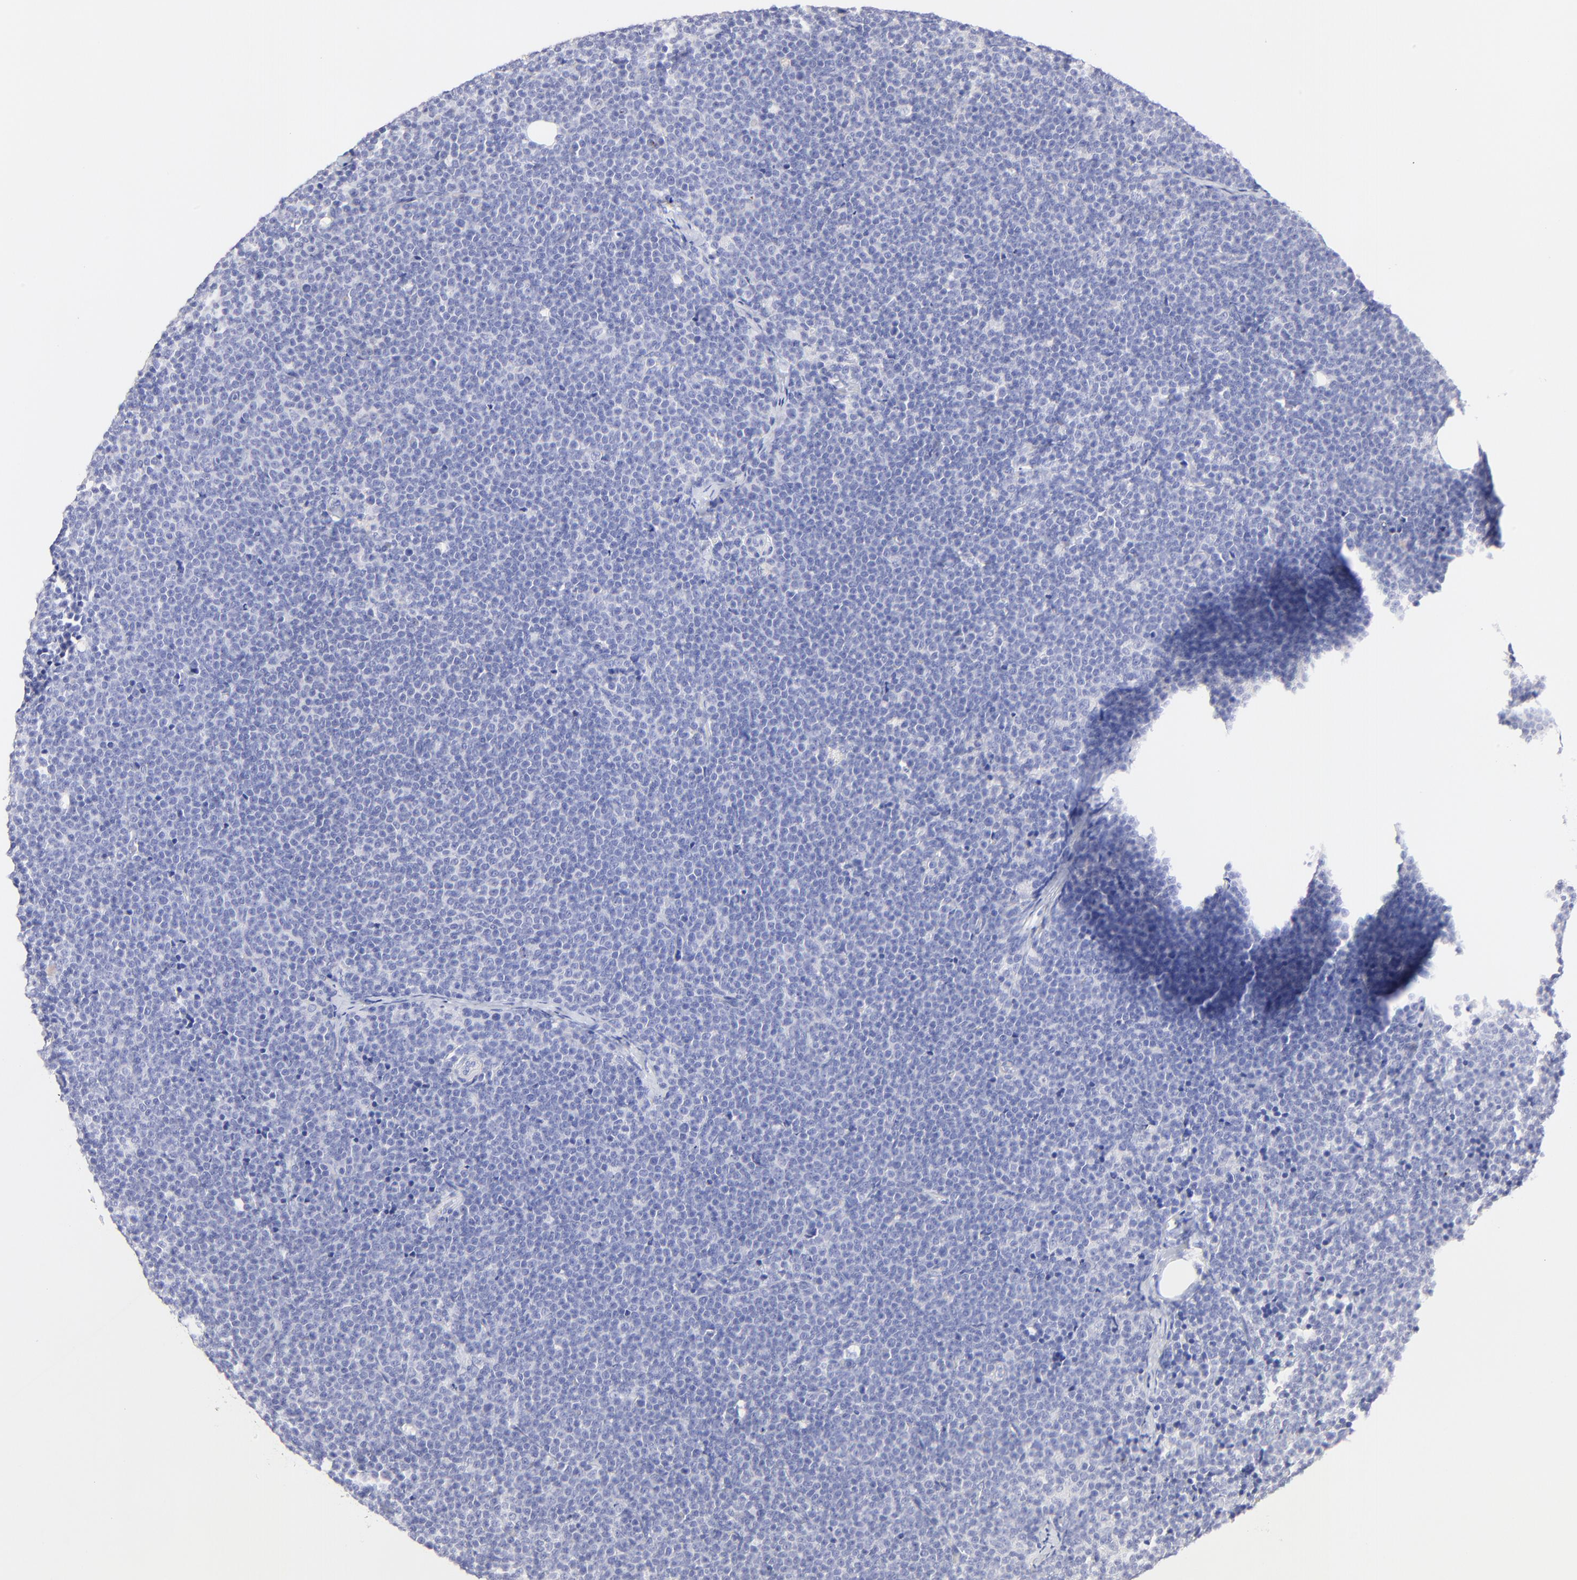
{"staining": {"intensity": "negative", "quantity": "none", "location": "none"}, "tissue": "lymphoma", "cell_type": "Tumor cells", "image_type": "cancer", "snomed": [{"axis": "morphology", "description": "Malignant lymphoma, non-Hodgkin's type, High grade"}, {"axis": "topography", "description": "Lymph node"}], "caption": "An image of high-grade malignant lymphoma, non-Hodgkin's type stained for a protein displays no brown staining in tumor cells.", "gene": "RAB3A", "patient": {"sex": "female", "age": 58}}